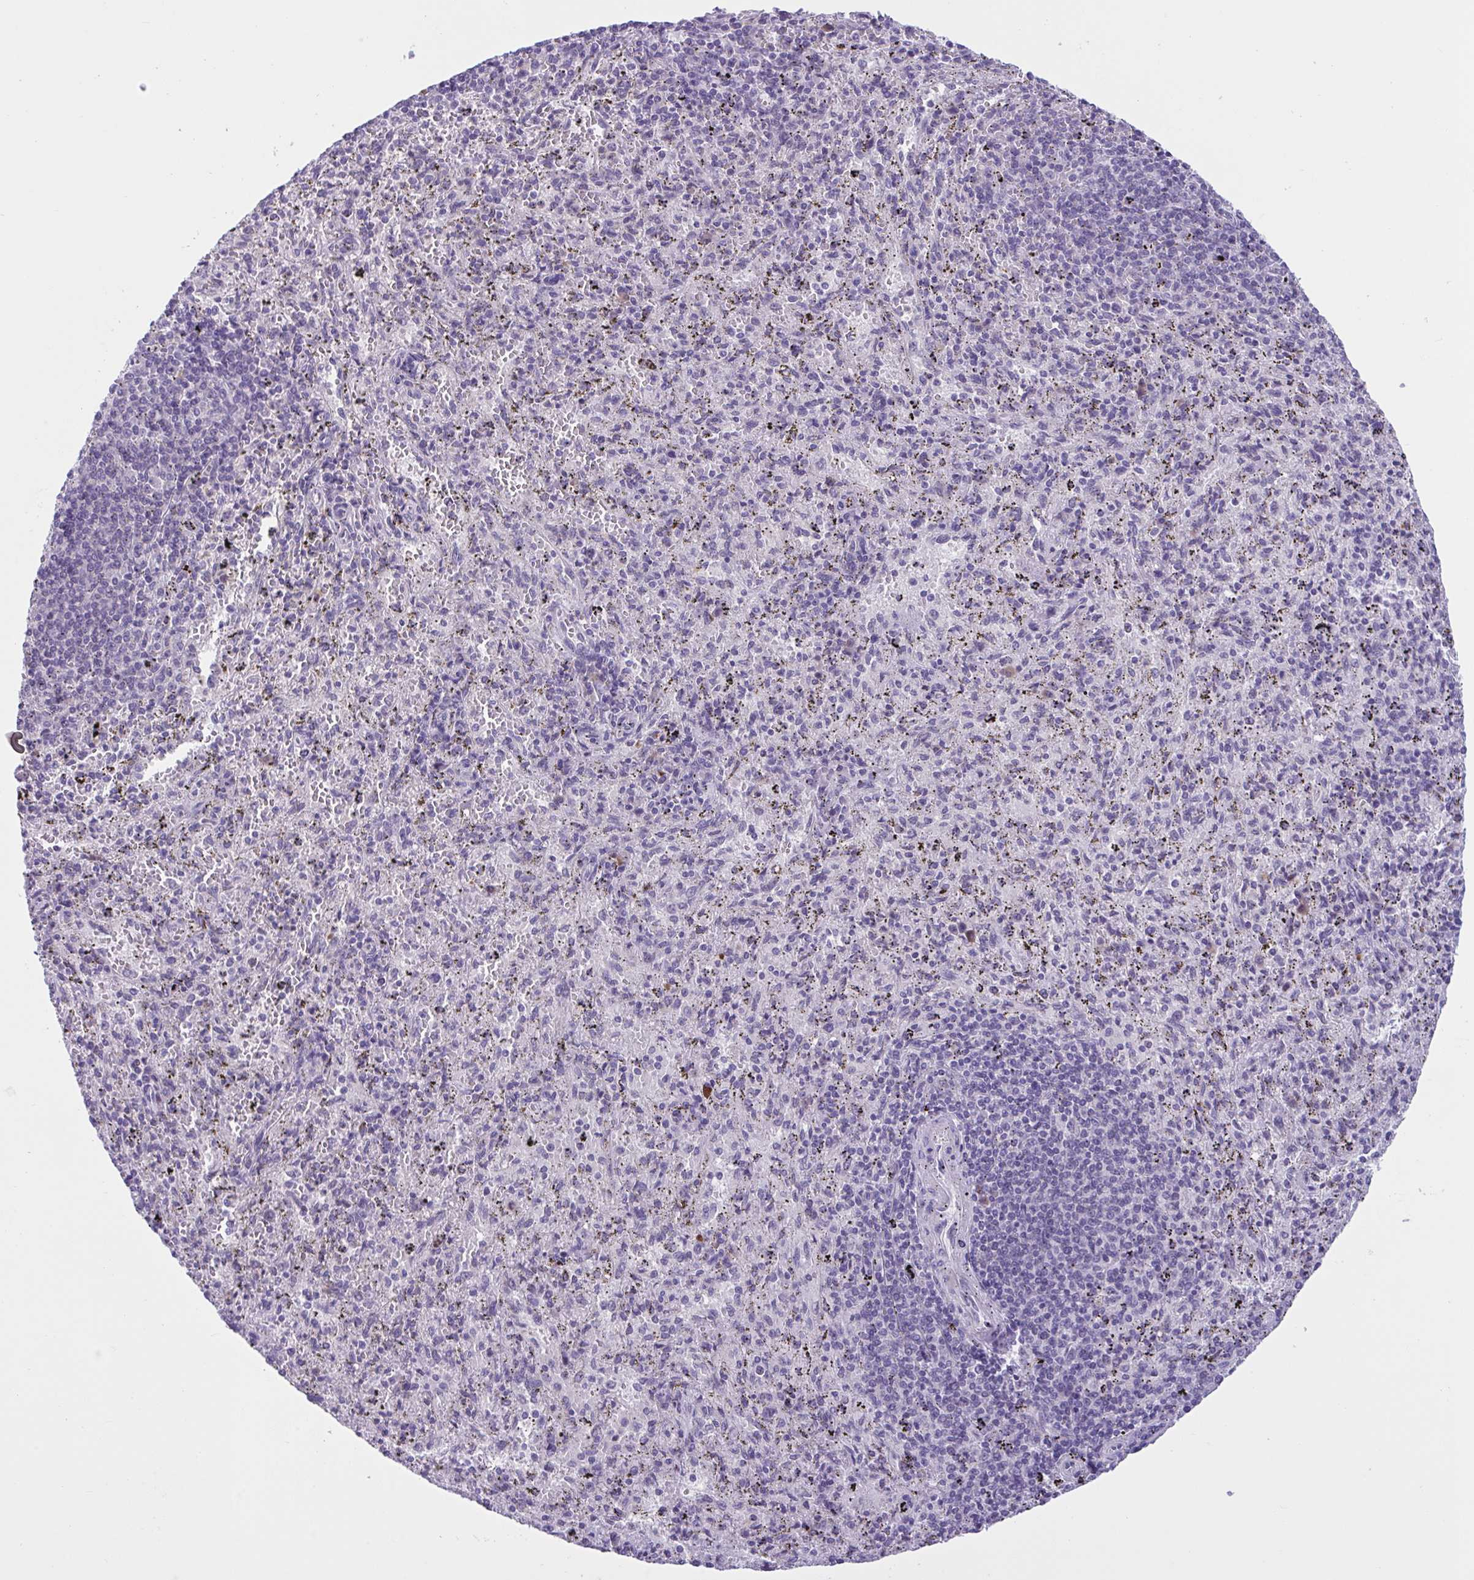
{"staining": {"intensity": "negative", "quantity": "none", "location": "none"}, "tissue": "spleen", "cell_type": "Cells in red pulp", "image_type": "normal", "snomed": [{"axis": "morphology", "description": "Normal tissue, NOS"}, {"axis": "topography", "description": "Spleen"}], "caption": "A high-resolution image shows IHC staining of benign spleen, which exhibits no significant positivity in cells in red pulp. (Stains: DAB (3,3'-diaminobenzidine) immunohistochemistry (IHC) with hematoxylin counter stain, Microscopy: brightfield microscopy at high magnification).", "gene": "WNT9B", "patient": {"sex": "male", "age": 57}}